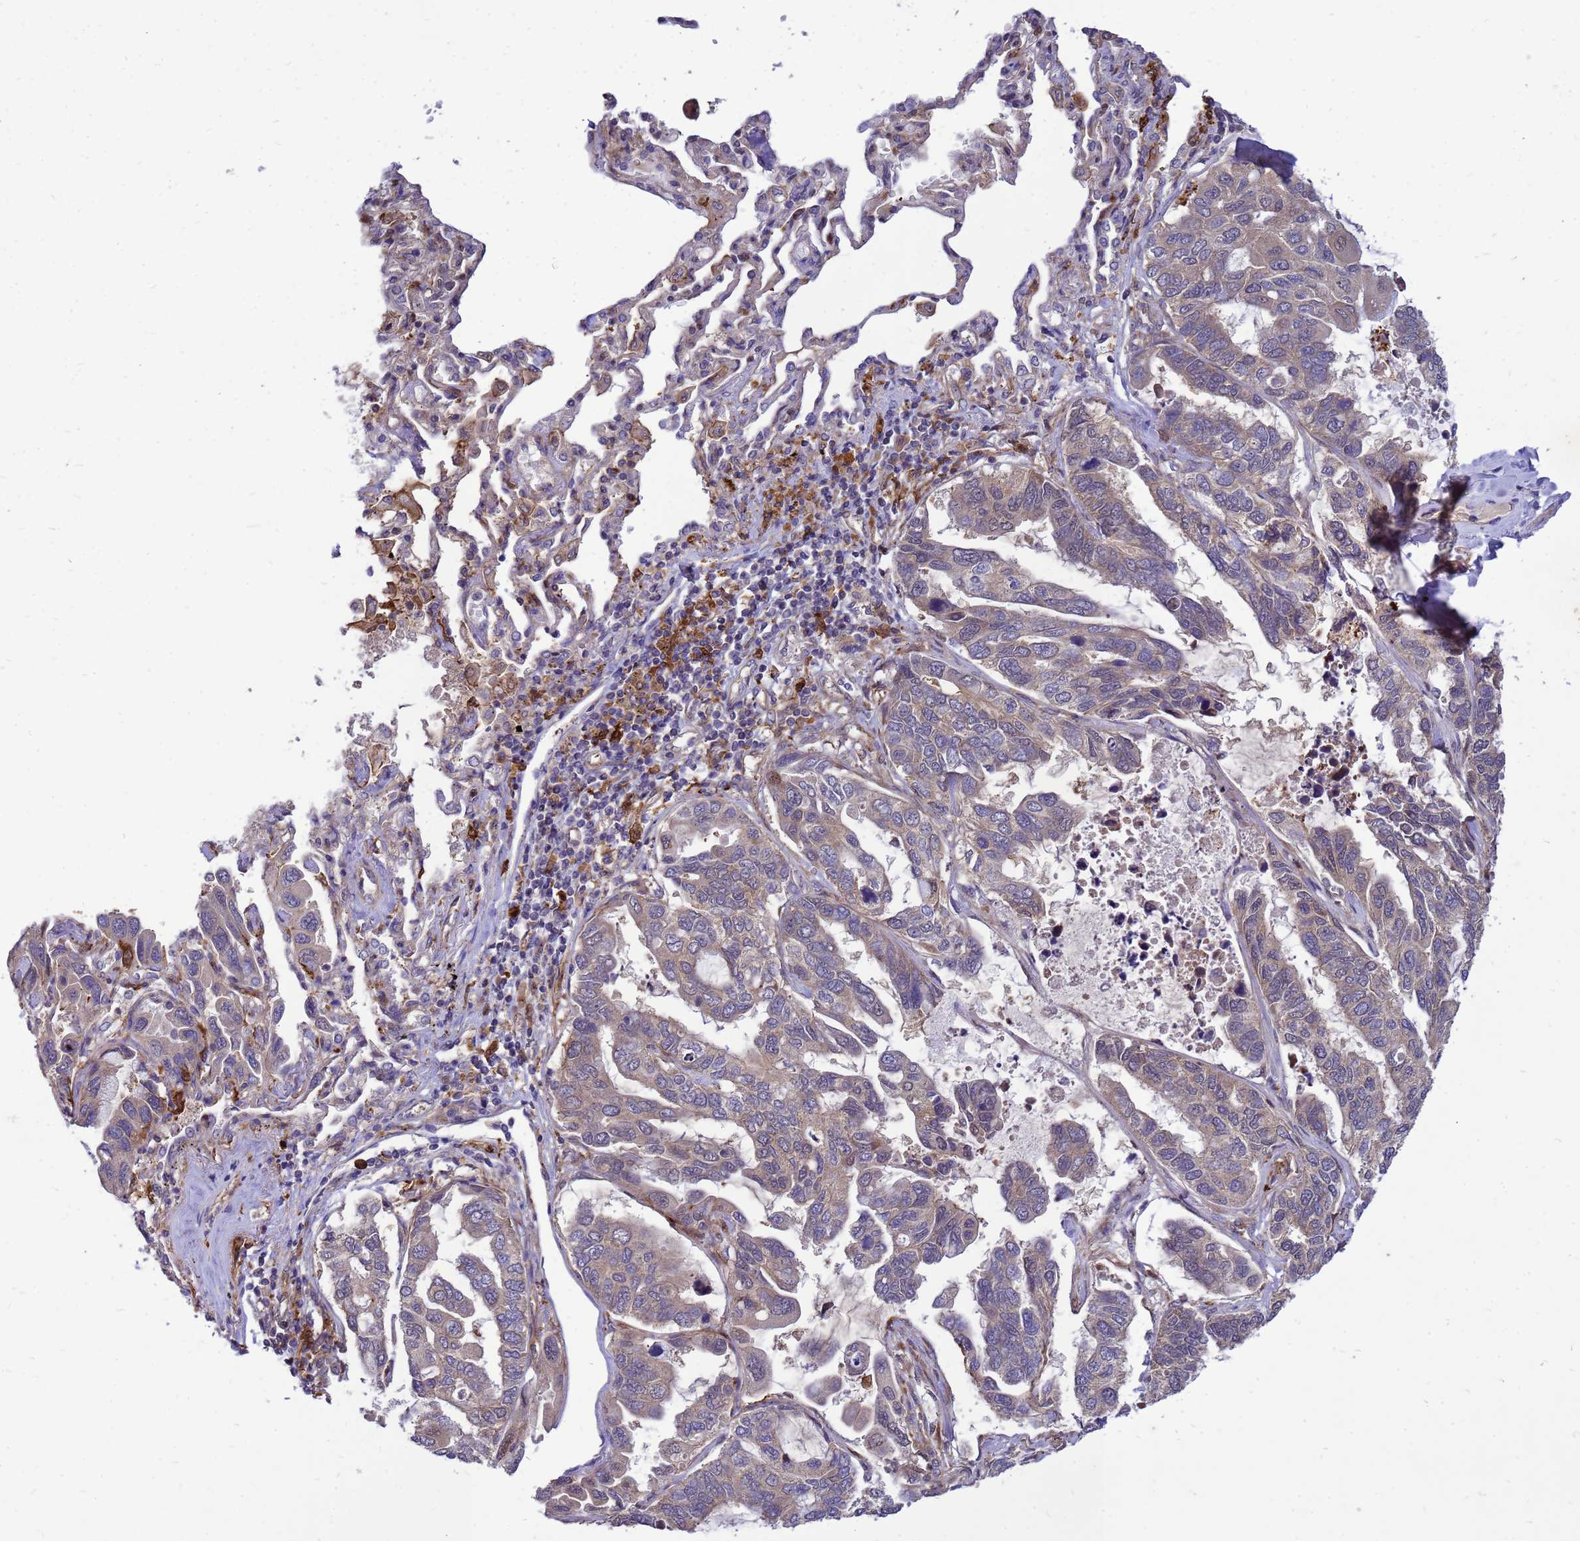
{"staining": {"intensity": "weak", "quantity": "25%-75%", "location": "cytoplasmic/membranous"}, "tissue": "lung cancer", "cell_type": "Tumor cells", "image_type": "cancer", "snomed": [{"axis": "morphology", "description": "Adenocarcinoma, NOS"}, {"axis": "topography", "description": "Lung"}], "caption": "A brown stain shows weak cytoplasmic/membranous positivity of a protein in adenocarcinoma (lung) tumor cells.", "gene": "RNF215", "patient": {"sex": "male", "age": 64}}